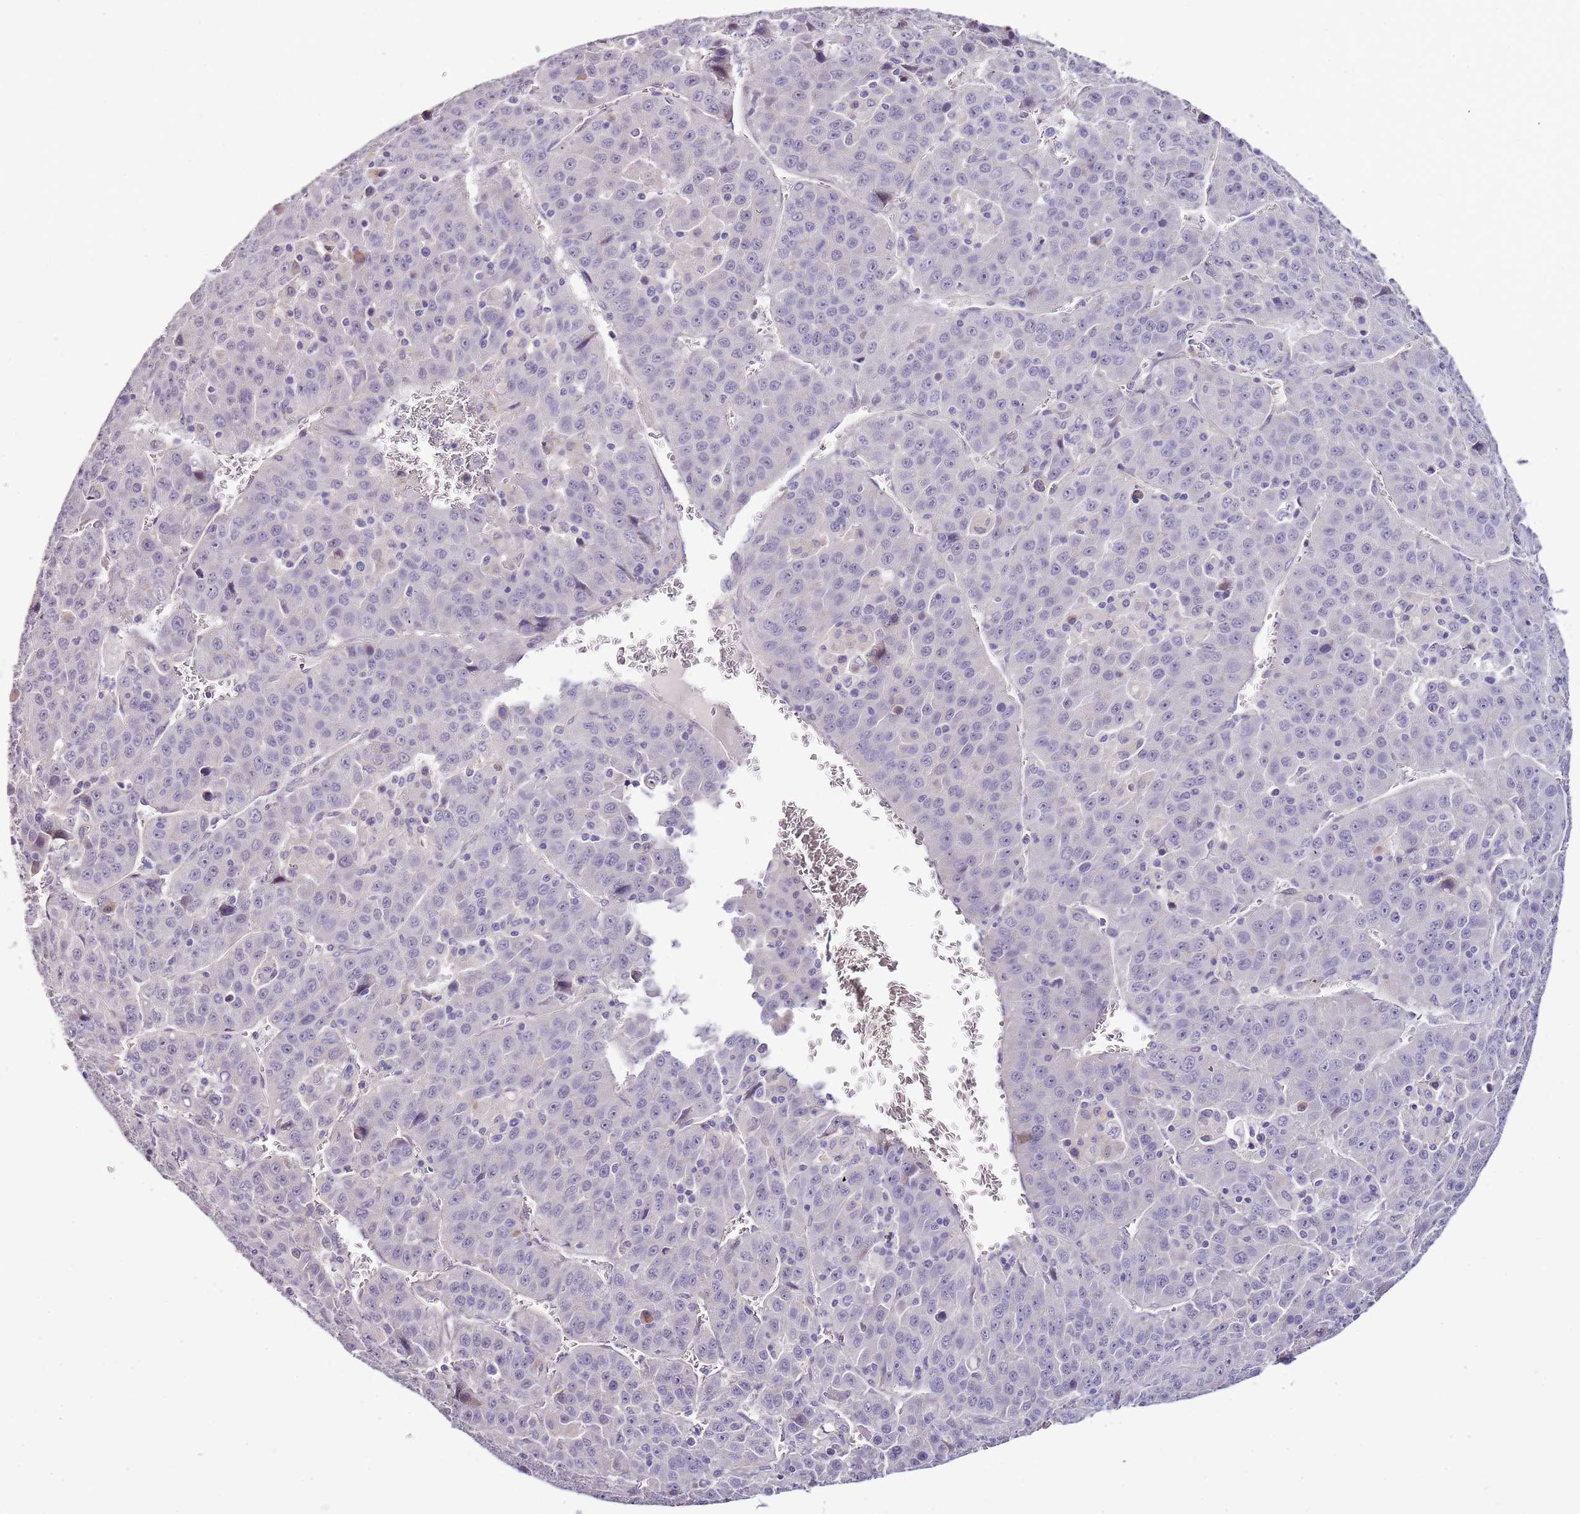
{"staining": {"intensity": "negative", "quantity": "none", "location": "none"}, "tissue": "liver cancer", "cell_type": "Tumor cells", "image_type": "cancer", "snomed": [{"axis": "morphology", "description": "Carcinoma, Hepatocellular, NOS"}, {"axis": "topography", "description": "Liver"}], "caption": "Tumor cells show no significant staining in liver hepatocellular carcinoma.", "gene": "NKX2-3", "patient": {"sex": "female", "age": 53}}